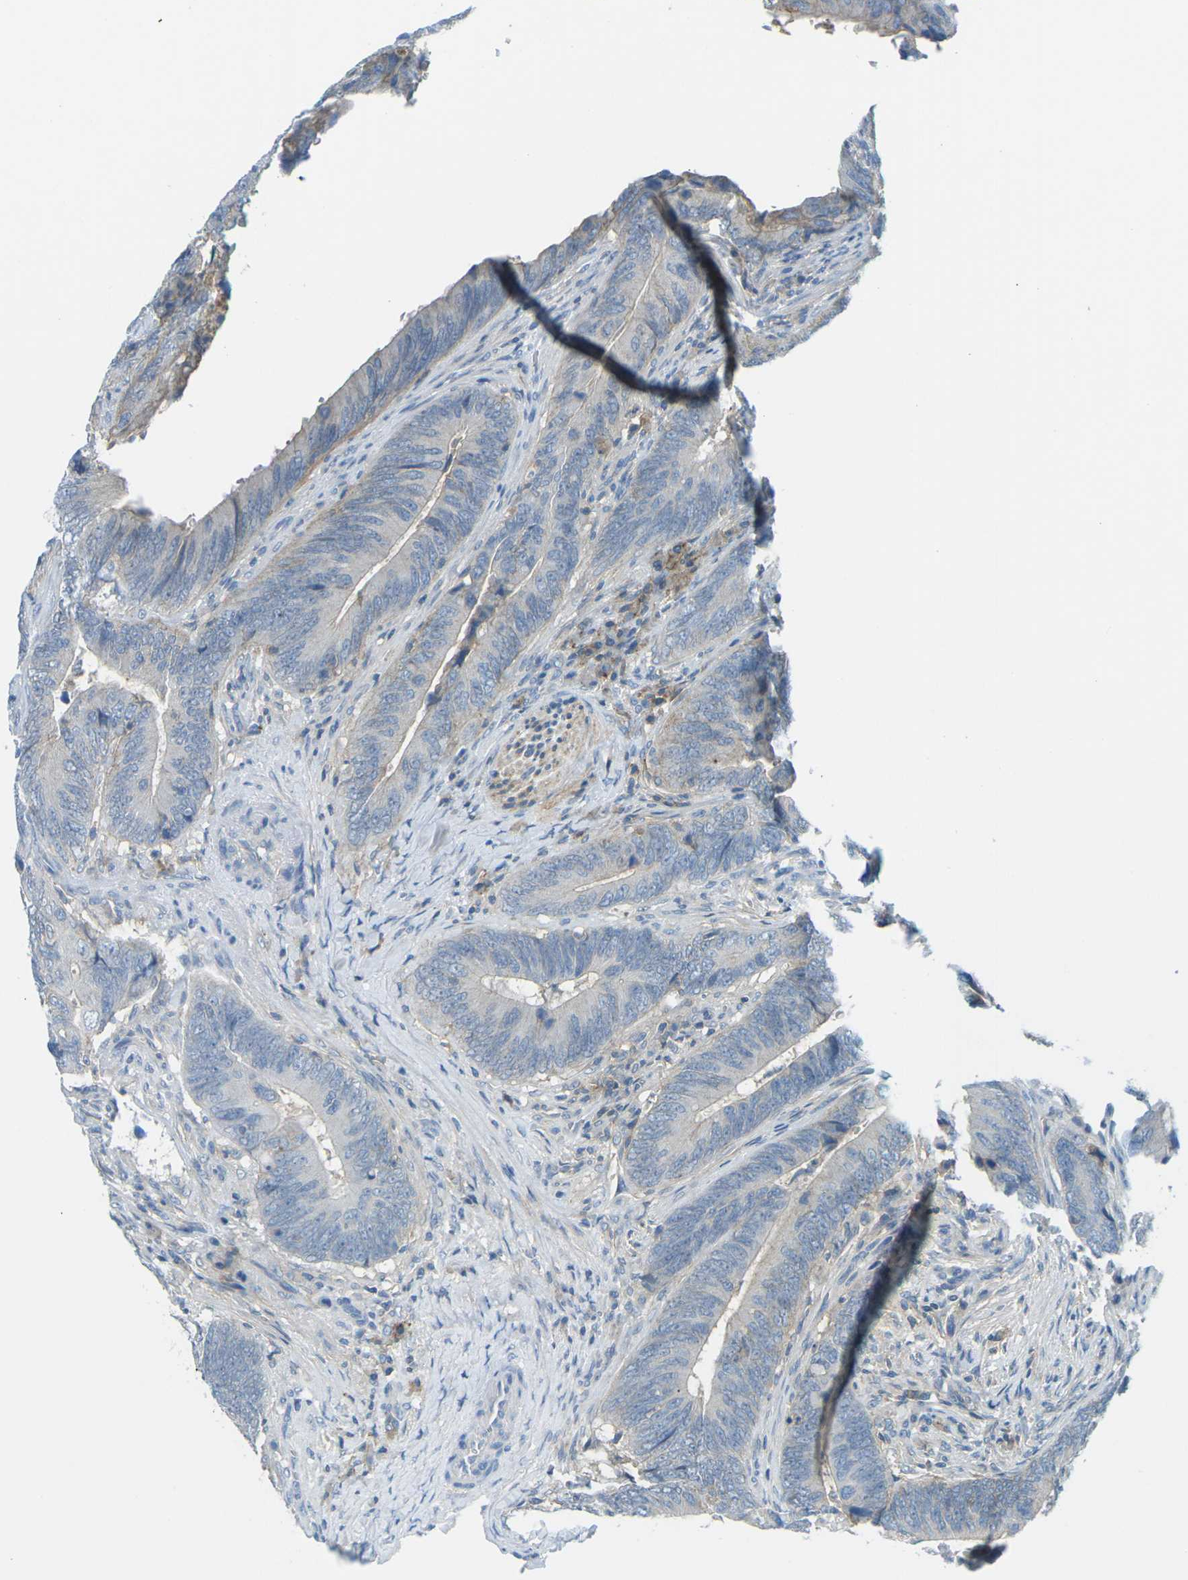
{"staining": {"intensity": "negative", "quantity": "none", "location": "none"}, "tissue": "colorectal cancer", "cell_type": "Tumor cells", "image_type": "cancer", "snomed": [{"axis": "morphology", "description": "Normal tissue, NOS"}, {"axis": "morphology", "description": "Adenocarcinoma, NOS"}, {"axis": "topography", "description": "Colon"}], "caption": "Colorectal adenocarcinoma stained for a protein using immunohistochemistry (IHC) demonstrates no positivity tumor cells.", "gene": "CD47", "patient": {"sex": "male", "age": 56}}